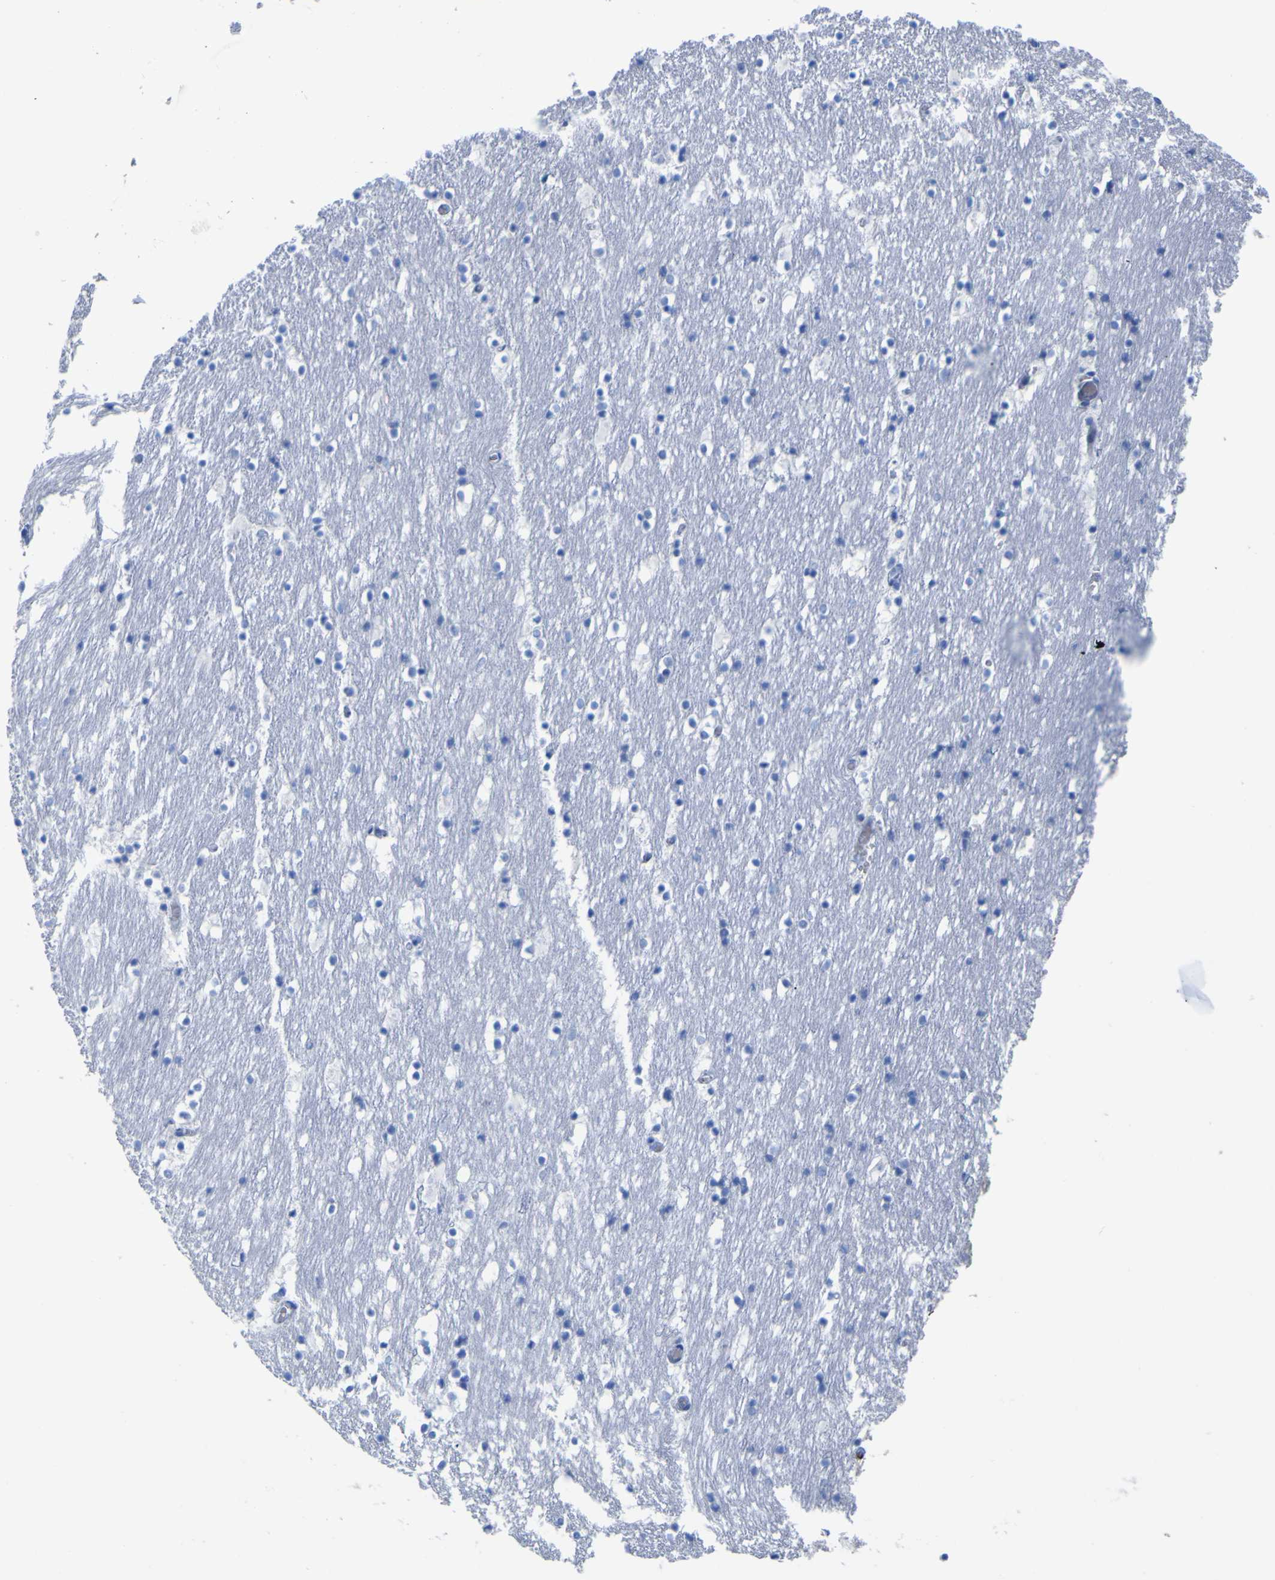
{"staining": {"intensity": "negative", "quantity": "none", "location": "none"}, "tissue": "caudate", "cell_type": "Glial cells", "image_type": "normal", "snomed": [{"axis": "morphology", "description": "Normal tissue, NOS"}, {"axis": "topography", "description": "Lateral ventricle wall"}], "caption": "An immunohistochemistry (IHC) photomicrograph of normal caudate is shown. There is no staining in glial cells of caudate.", "gene": "GCM1", "patient": {"sex": "male", "age": 45}}